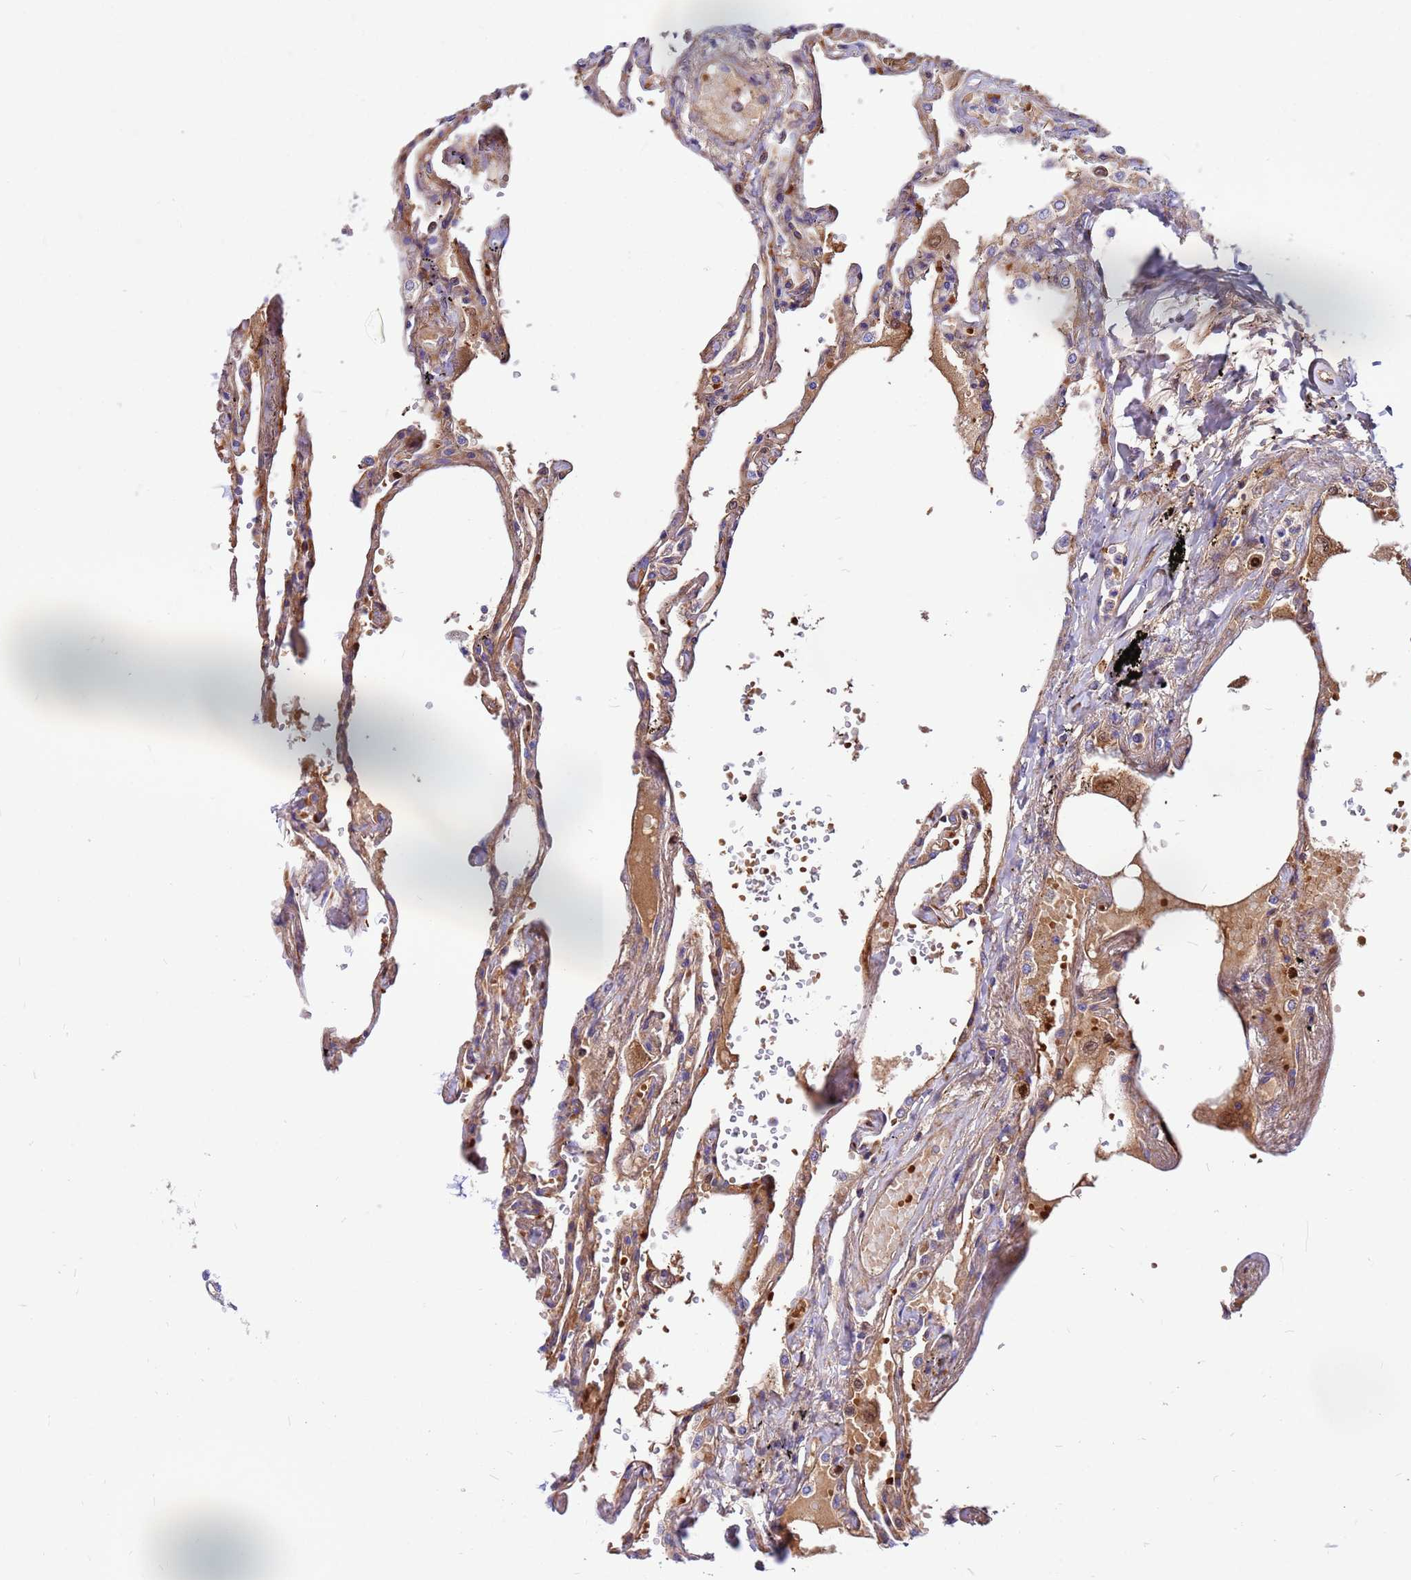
{"staining": {"intensity": "moderate", "quantity": "25%-75%", "location": "cytoplasmic/membranous"}, "tissue": "lung", "cell_type": "Alveolar cells", "image_type": "normal", "snomed": [{"axis": "morphology", "description": "Normal tissue, NOS"}, {"axis": "topography", "description": "Lung"}], "caption": "Human lung stained with a brown dye displays moderate cytoplasmic/membranous positive staining in approximately 25%-75% of alveolar cells.", "gene": "CRHBP", "patient": {"sex": "female", "age": 67}}